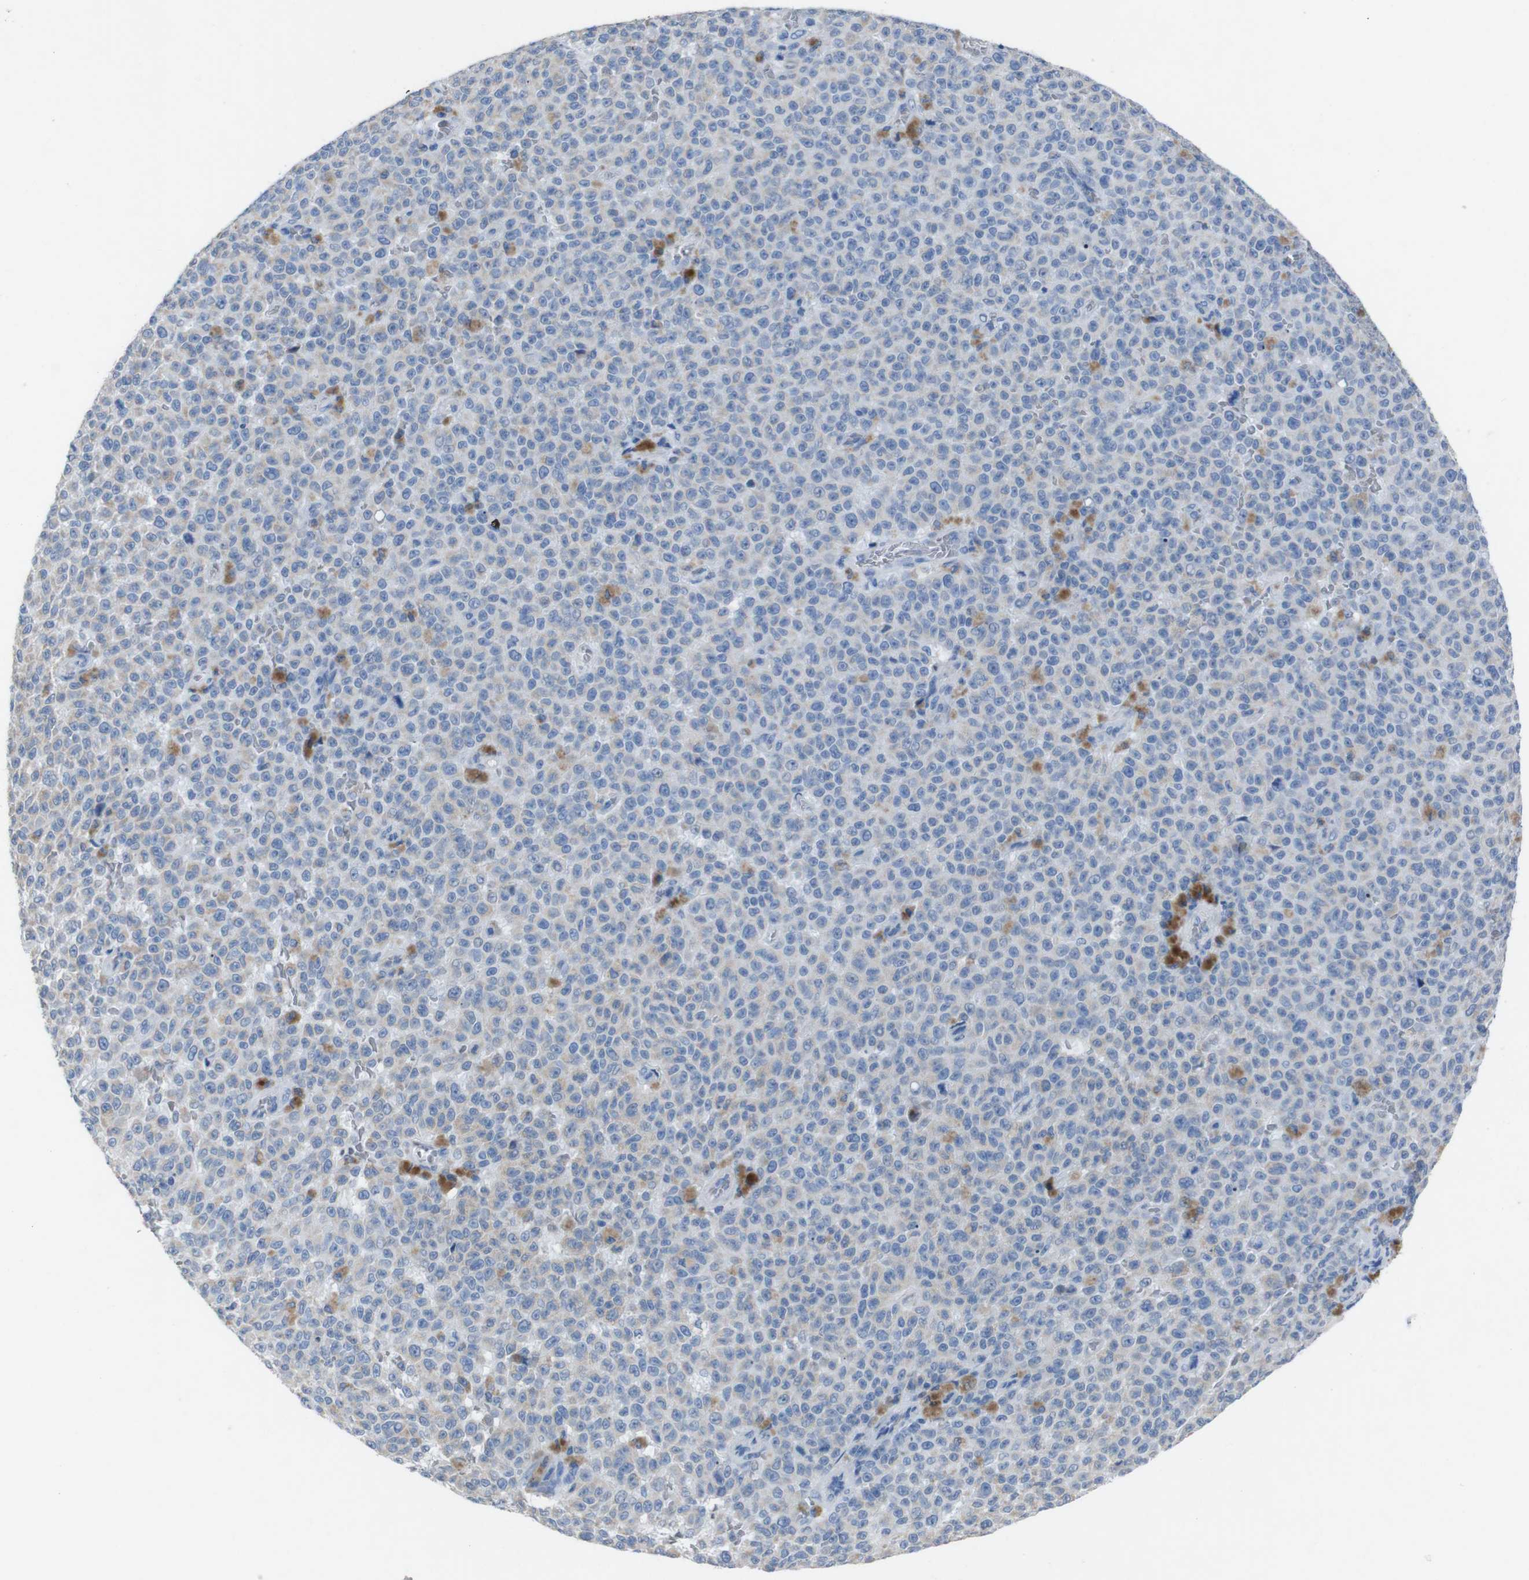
{"staining": {"intensity": "negative", "quantity": "none", "location": "none"}, "tissue": "melanoma", "cell_type": "Tumor cells", "image_type": "cancer", "snomed": [{"axis": "morphology", "description": "Malignant melanoma, NOS"}, {"axis": "topography", "description": "Skin"}], "caption": "An image of human malignant melanoma is negative for staining in tumor cells. (DAB immunohistochemistry (IHC), high magnification).", "gene": "GJB2", "patient": {"sex": "female", "age": 82}}